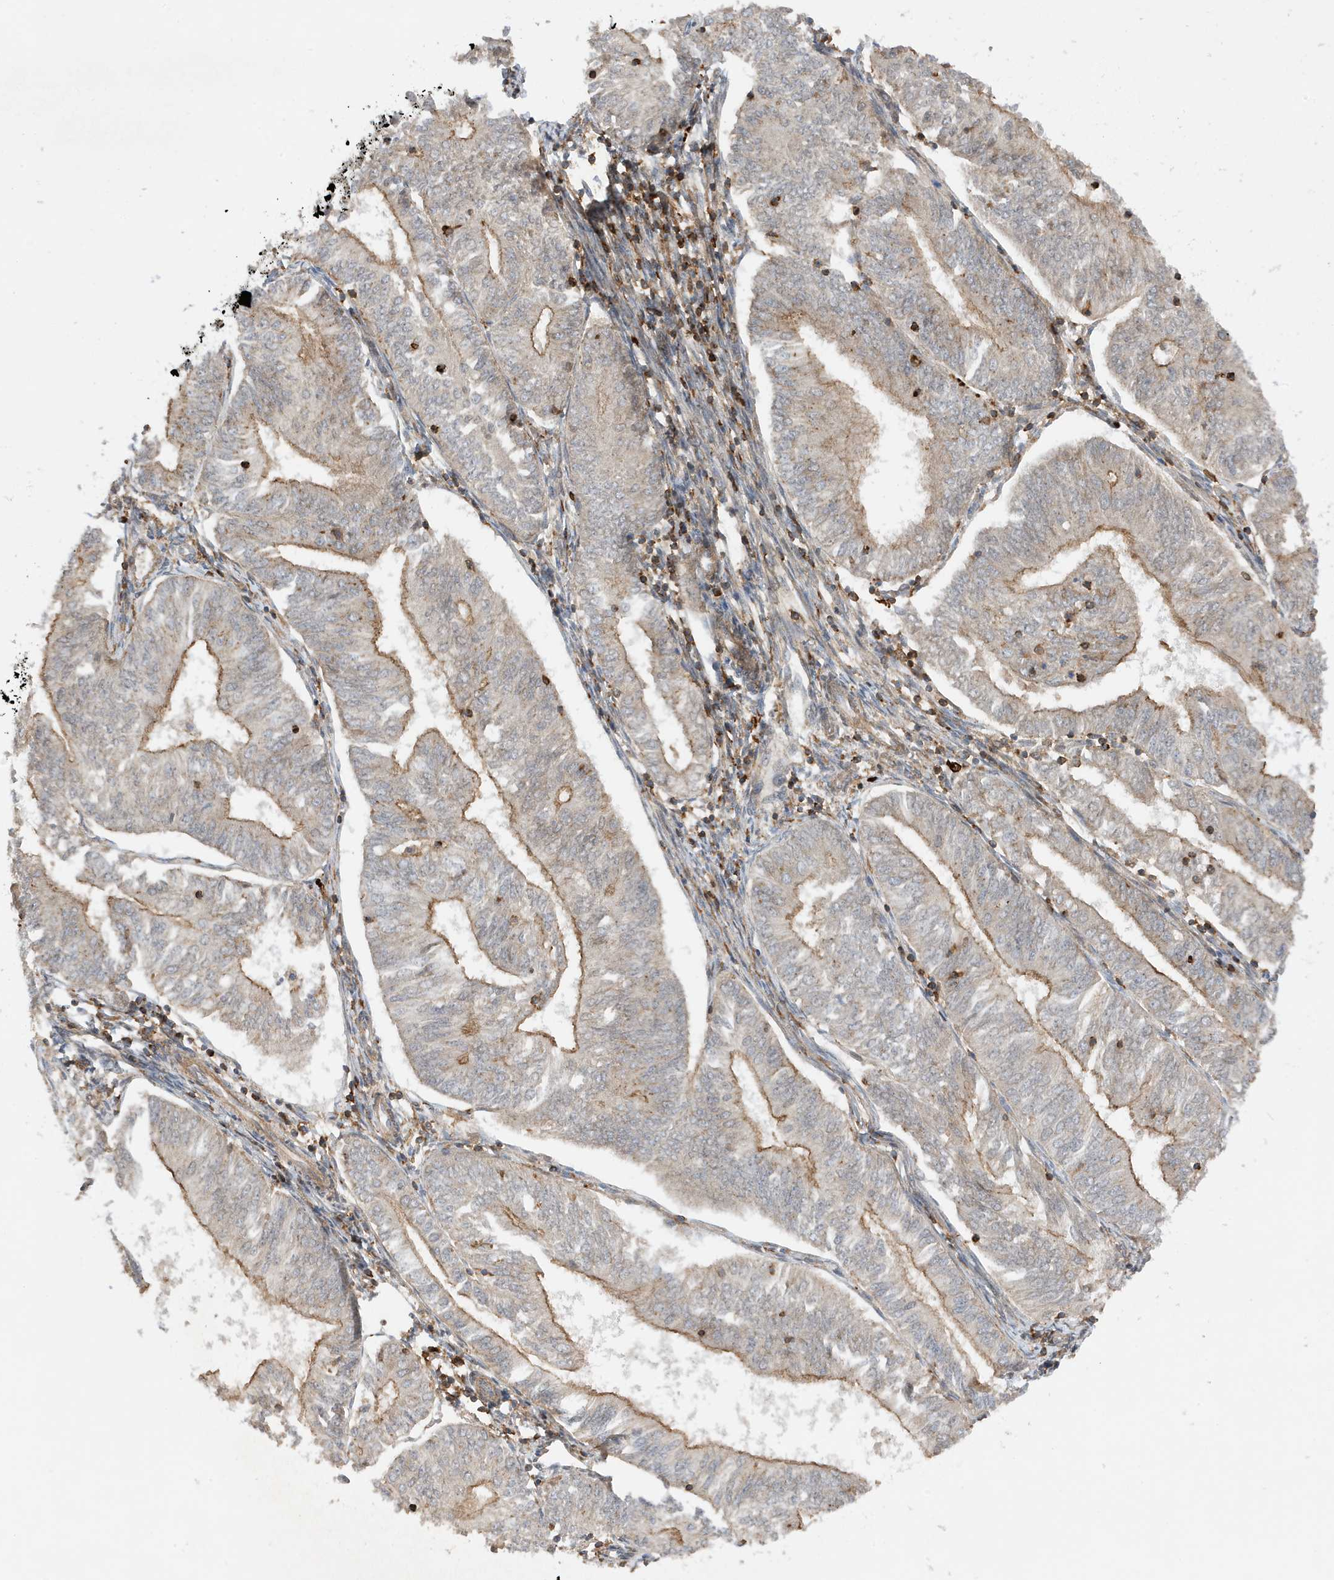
{"staining": {"intensity": "moderate", "quantity": "25%-75%", "location": "cytoplasmic/membranous"}, "tissue": "endometrial cancer", "cell_type": "Tumor cells", "image_type": "cancer", "snomed": [{"axis": "morphology", "description": "Adenocarcinoma, NOS"}, {"axis": "topography", "description": "Endometrium"}], "caption": "A brown stain shows moderate cytoplasmic/membranous expression of a protein in human adenocarcinoma (endometrial) tumor cells. Using DAB (3,3'-diaminobenzidine) (brown) and hematoxylin (blue) stains, captured at high magnification using brightfield microscopy.", "gene": "TATDN3", "patient": {"sex": "female", "age": 58}}